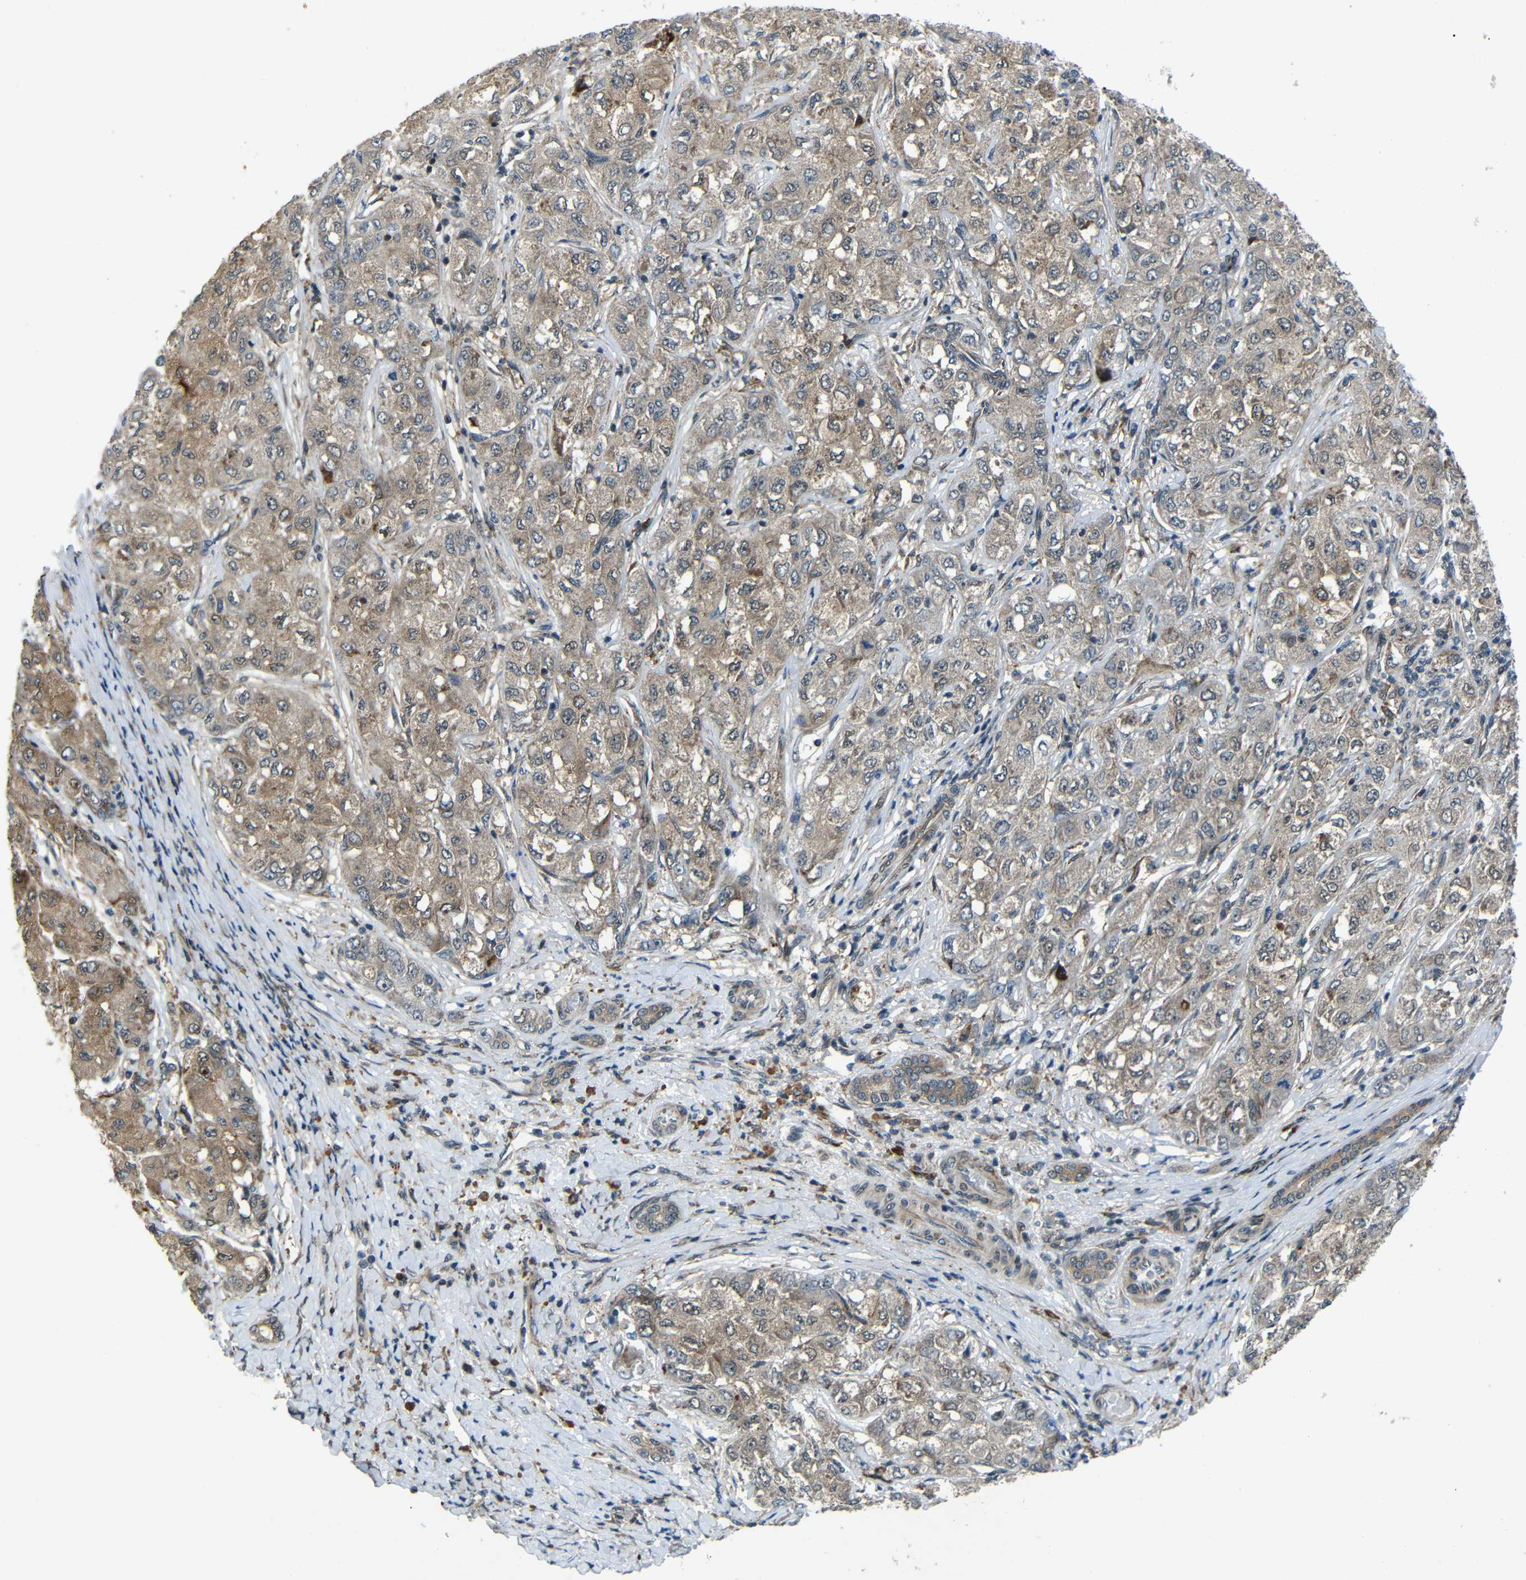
{"staining": {"intensity": "moderate", "quantity": "25%-75%", "location": "cytoplasmic/membranous"}, "tissue": "liver cancer", "cell_type": "Tumor cells", "image_type": "cancer", "snomed": [{"axis": "morphology", "description": "Carcinoma, Hepatocellular, NOS"}, {"axis": "topography", "description": "Liver"}], "caption": "Liver cancer (hepatocellular carcinoma) stained for a protein displays moderate cytoplasmic/membranous positivity in tumor cells. Ihc stains the protein in brown and the nuclei are stained blue.", "gene": "SYDE1", "patient": {"sex": "male", "age": 80}}